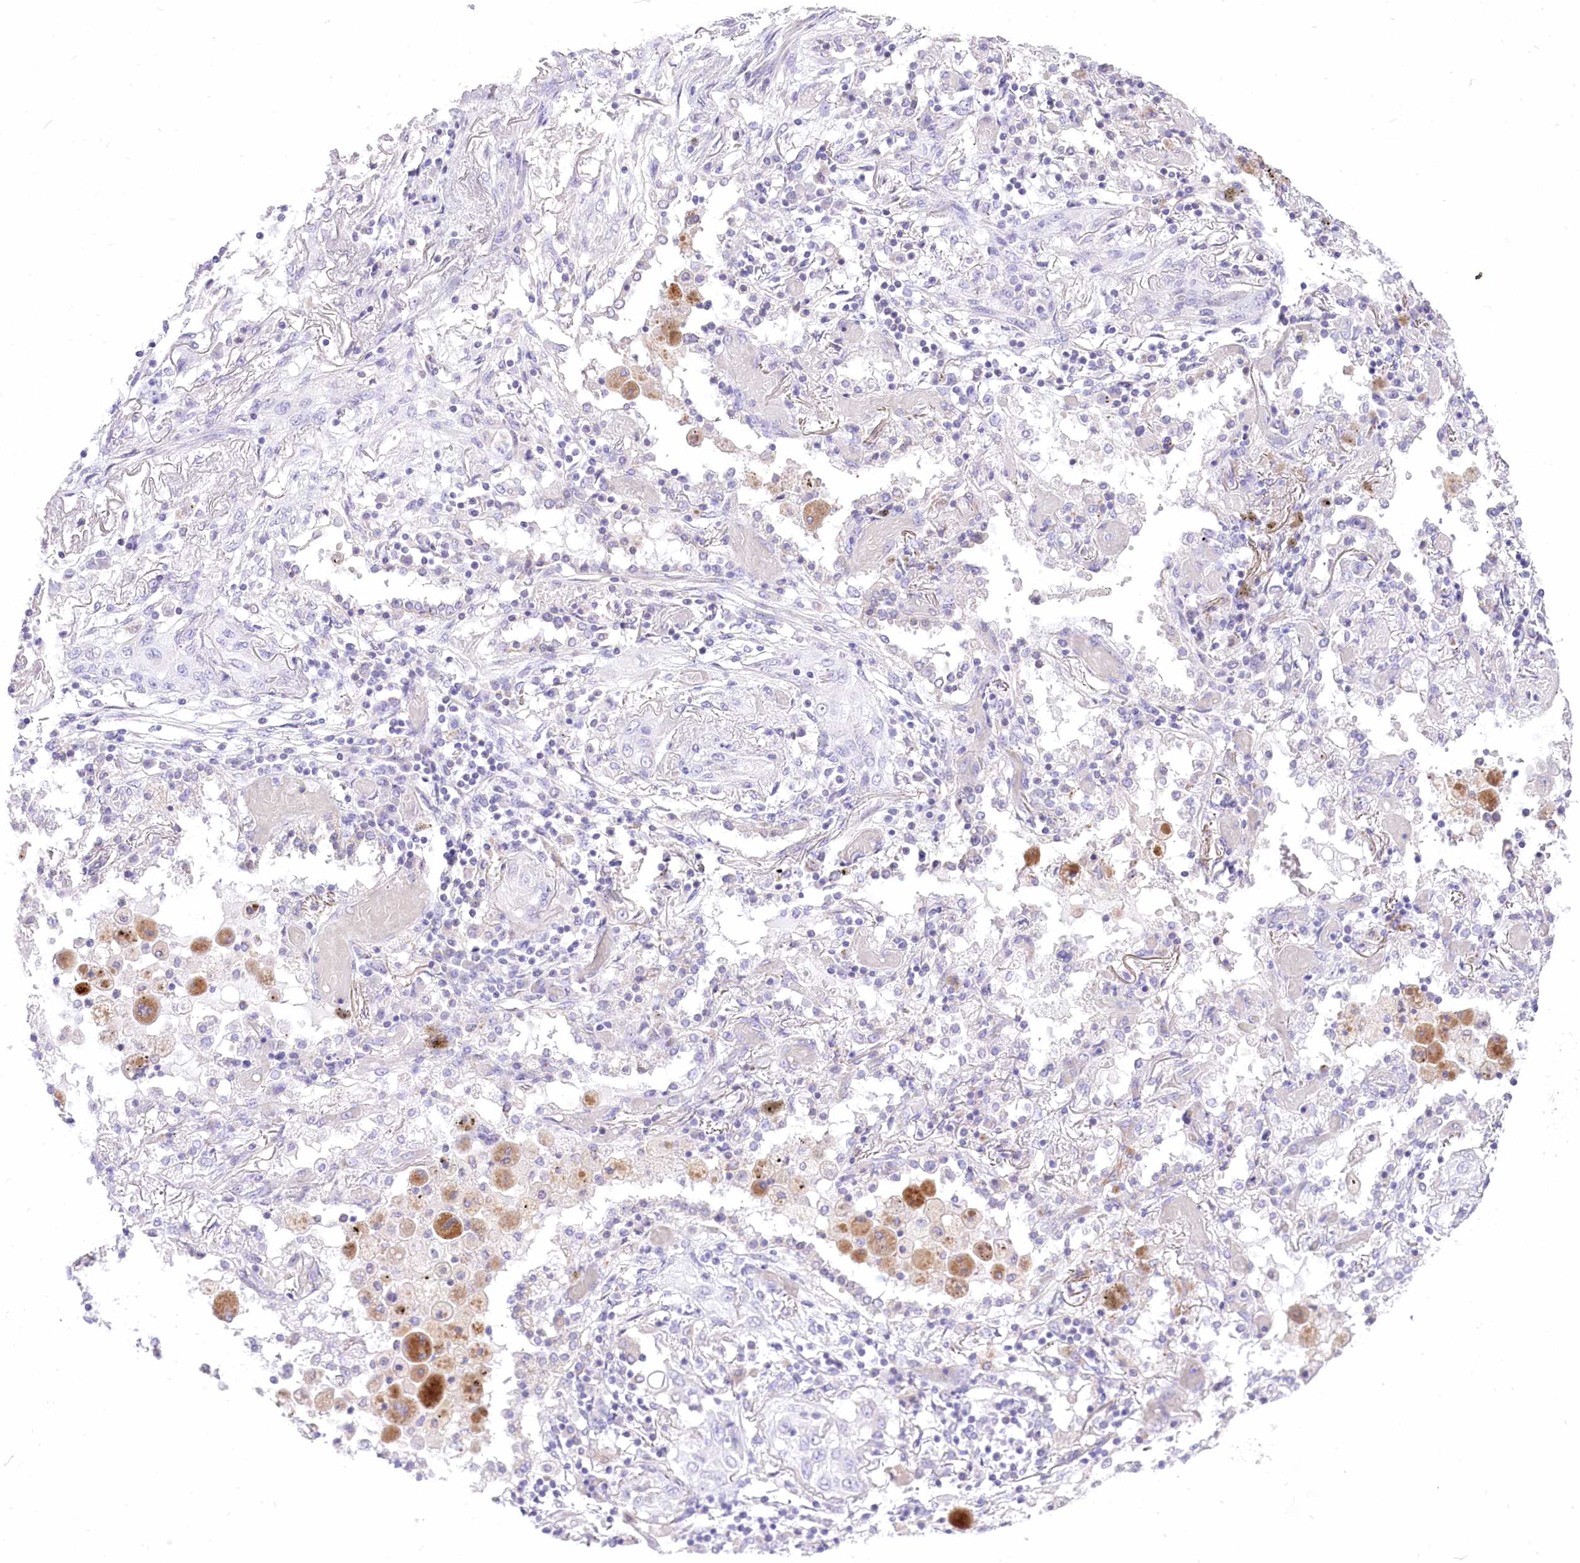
{"staining": {"intensity": "negative", "quantity": "none", "location": "none"}, "tissue": "lung cancer", "cell_type": "Tumor cells", "image_type": "cancer", "snomed": [{"axis": "morphology", "description": "Squamous cell carcinoma, NOS"}, {"axis": "topography", "description": "Lung"}], "caption": "Immunohistochemical staining of lung cancer (squamous cell carcinoma) reveals no significant staining in tumor cells.", "gene": "HELT", "patient": {"sex": "female", "age": 47}}